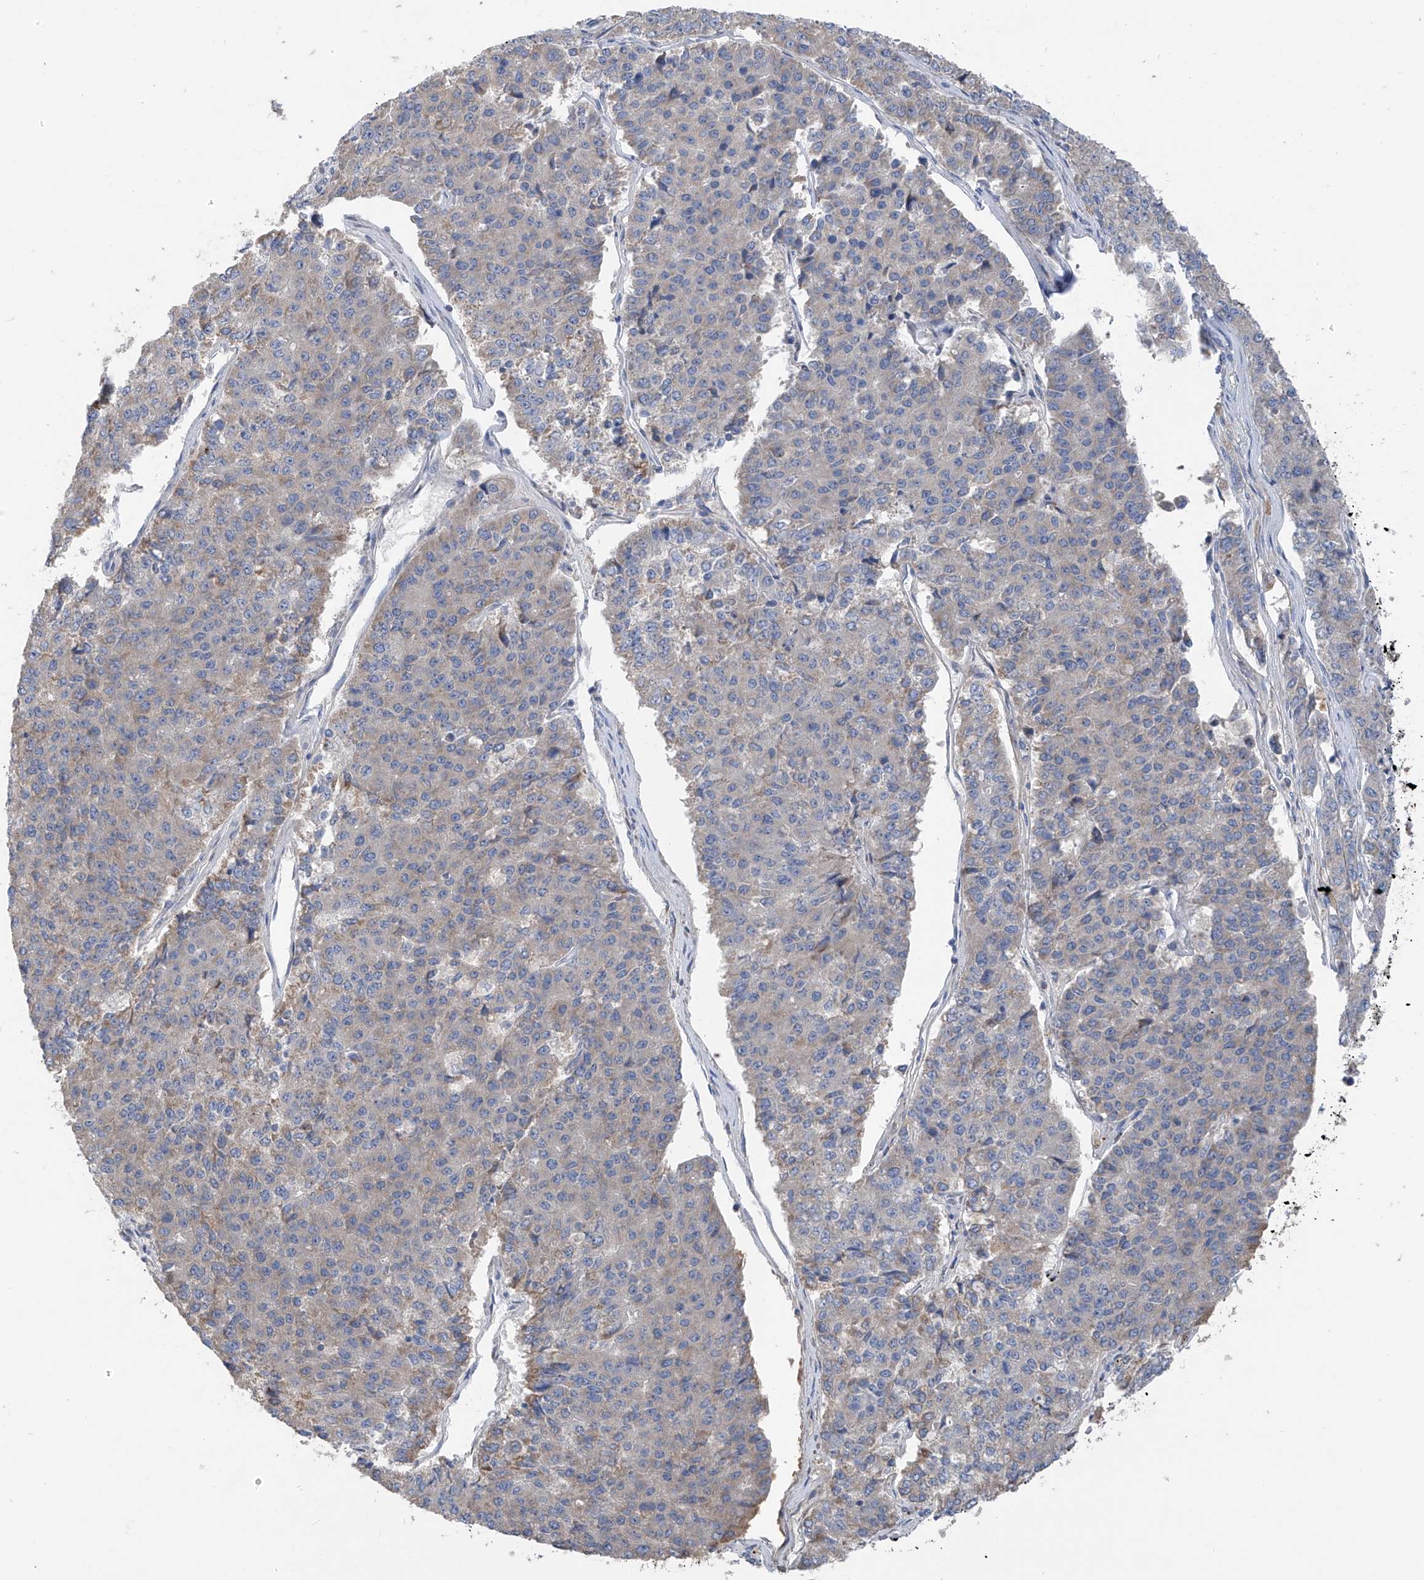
{"staining": {"intensity": "negative", "quantity": "none", "location": "none"}, "tissue": "pancreatic cancer", "cell_type": "Tumor cells", "image_type": "cancer", "snomed": [{"axis": "morphology", "description": "Adenocarcinoma, NOS"}, {"axis": "topography", "description": "Pancreas"}], "caption": "Immunohistochemistry (IHC) image of human adenocarcinoma (pancreatic) stained for a protein (brown), which reveals no staining in tumor cells.", "gene": "GALNTL6", "patient": {"sex": "male", "age": 50}}